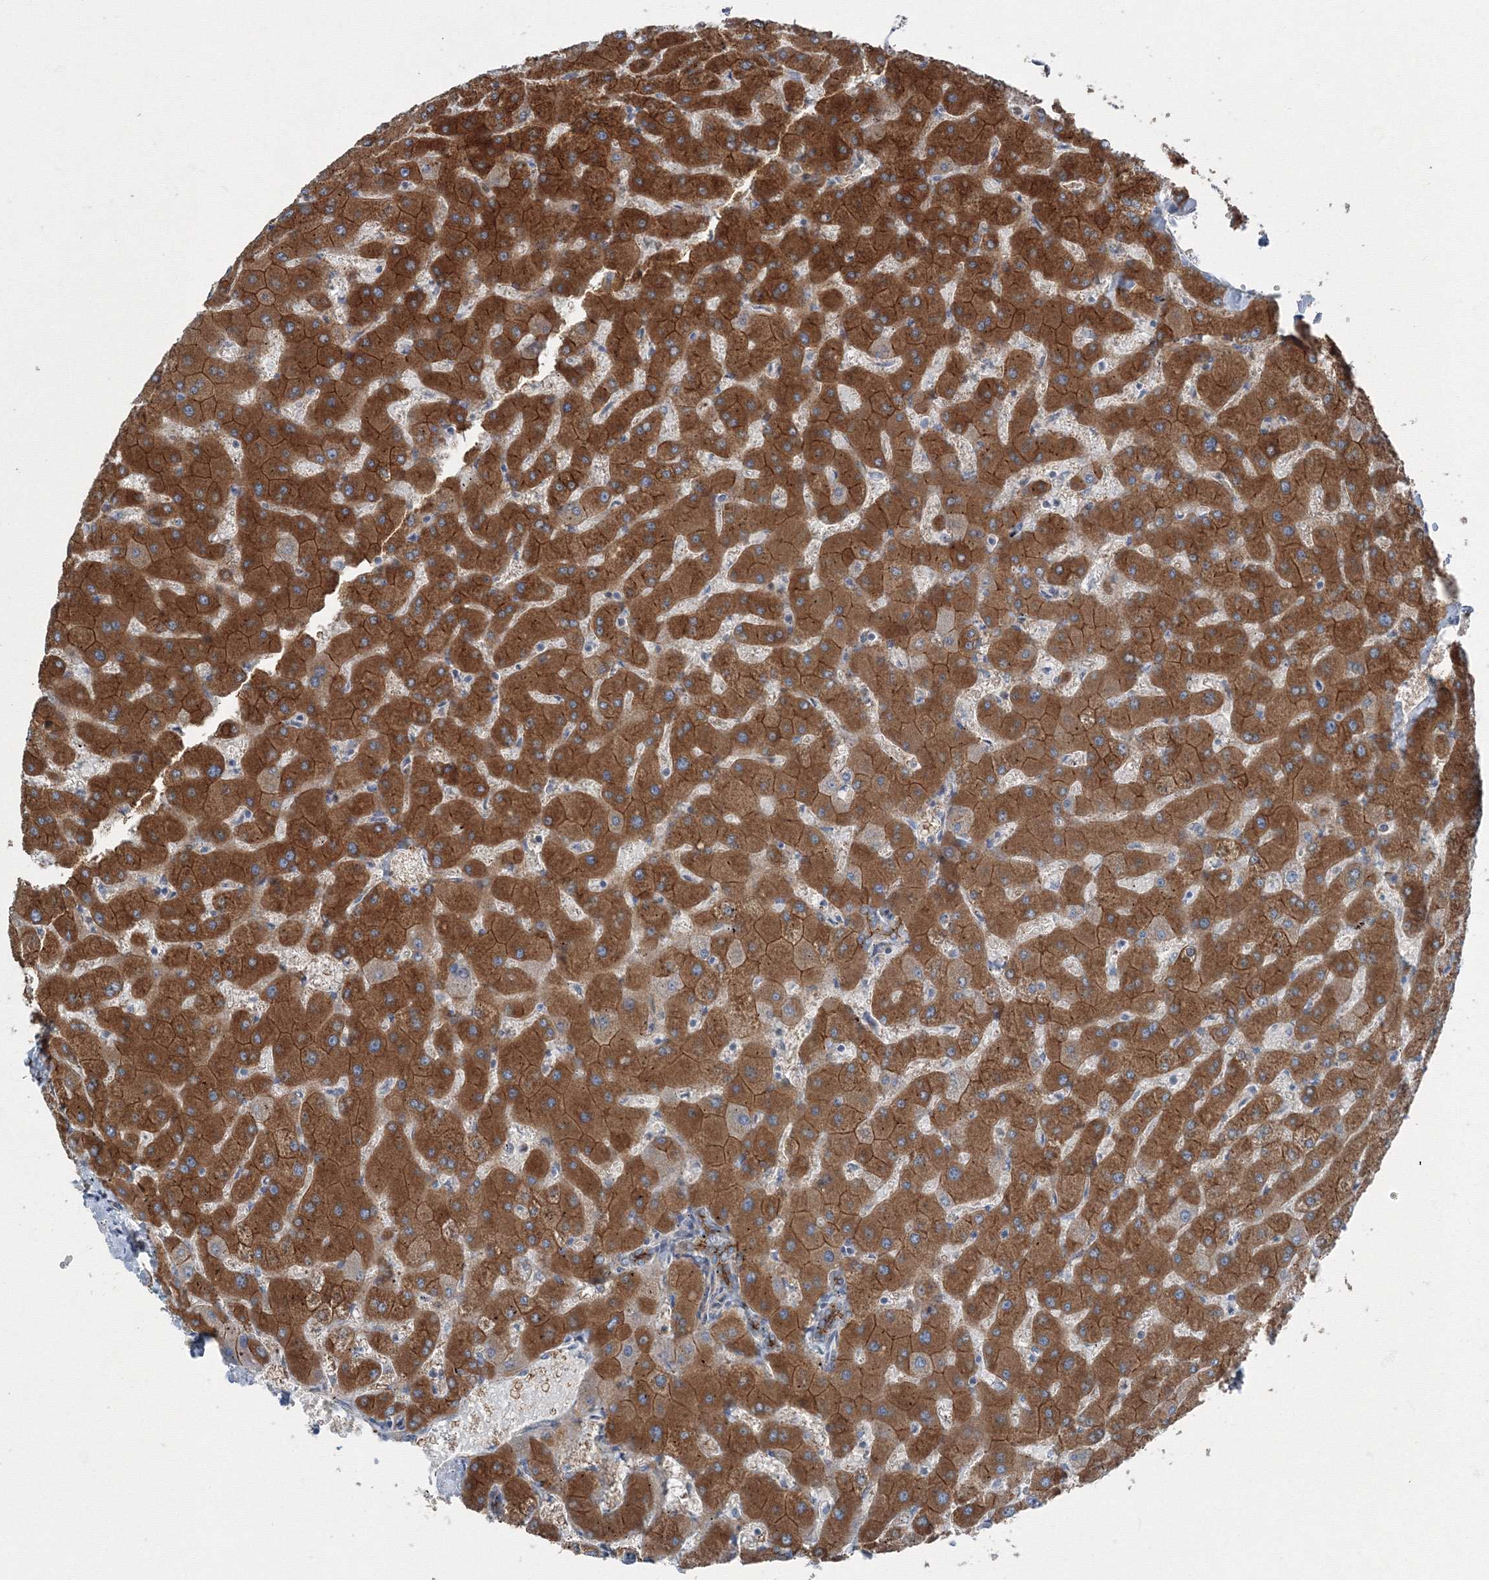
{"staining": {"intensity": "strong", "quantity": "25%-75%", "location": "cytoplasmic/membranous"}, "tissue": "liver", "cell_type": "Cholangiocytes", "image_type": "normal", "snomed": [{"axis": "morphology", "description": "Normal tissue, NOS"}, {"axis": "topography", "description": "Liver"}], "caption": "Immunohistochemistry (IHC) photomicrograph of benign human liver stained for a protein (brown), which exhibits high levels of strong cytoplasmic/membranous staining in about 25%-75% of cholangiocytes.", "gene": "AASDH", "patient": {"sex": "female", "age": 63}}